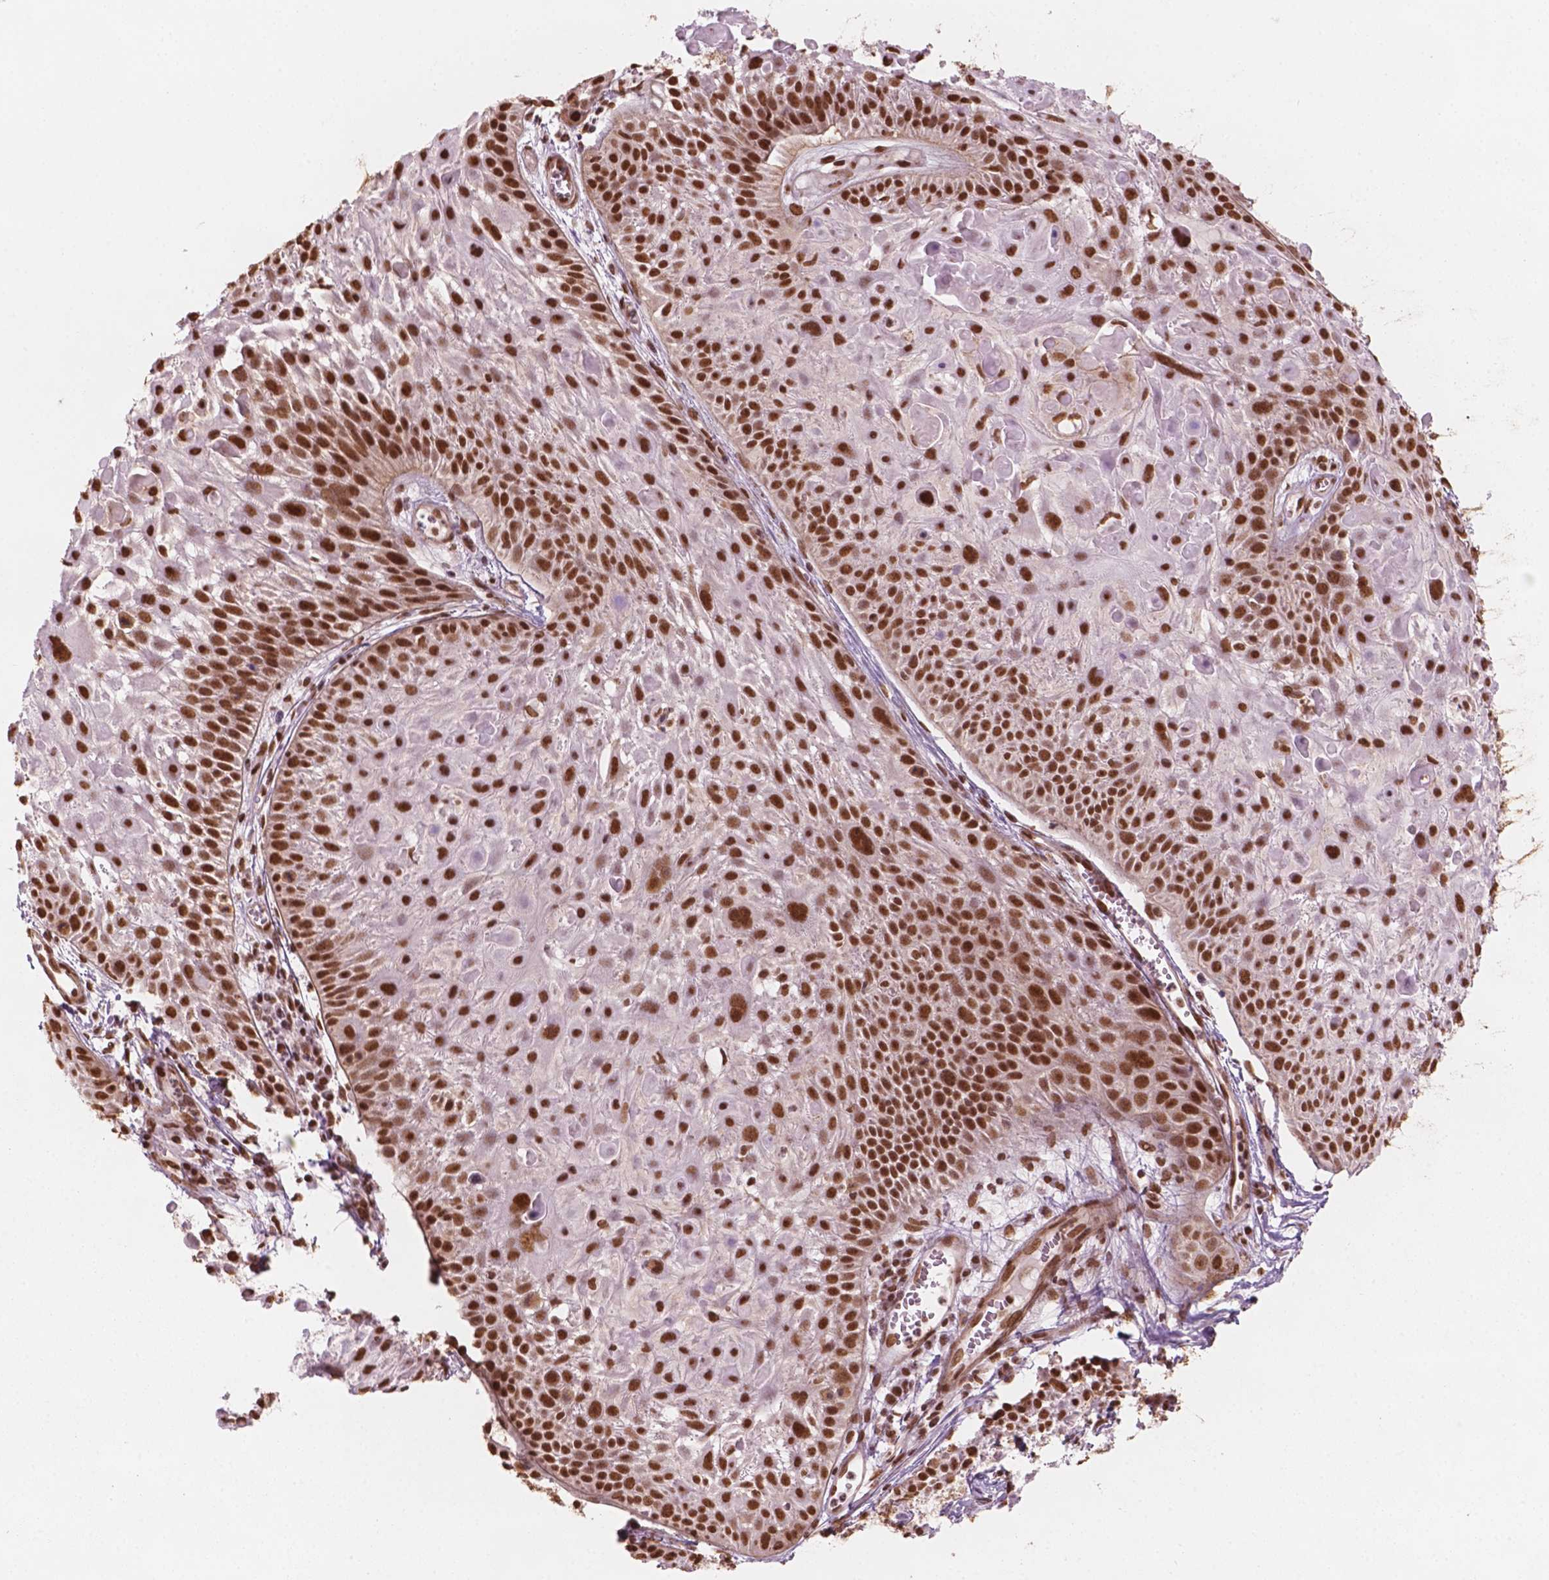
{"staining": {"intensity": "strong", "quantity": ">75%", "location": "nuclear"}, "tissue": "skin cancer", "cell_type": "Tumor cells", "image_type": "cancer", "snomed": [{"axis": "morphology", "description": "Squamous cell carcinoma, NOS"}, {"axis": "topography", "description": "Skin"}, {"axis": "topography", "description": "Anal"}], "caption": "Approximately >75% of tumor cells in skin cancer exhibit strong nuclear protein expression as visualized by brown immunohistochemical staining.", "gene": "GTF3C5", "patient": {"sex": "female", "age": 75}}